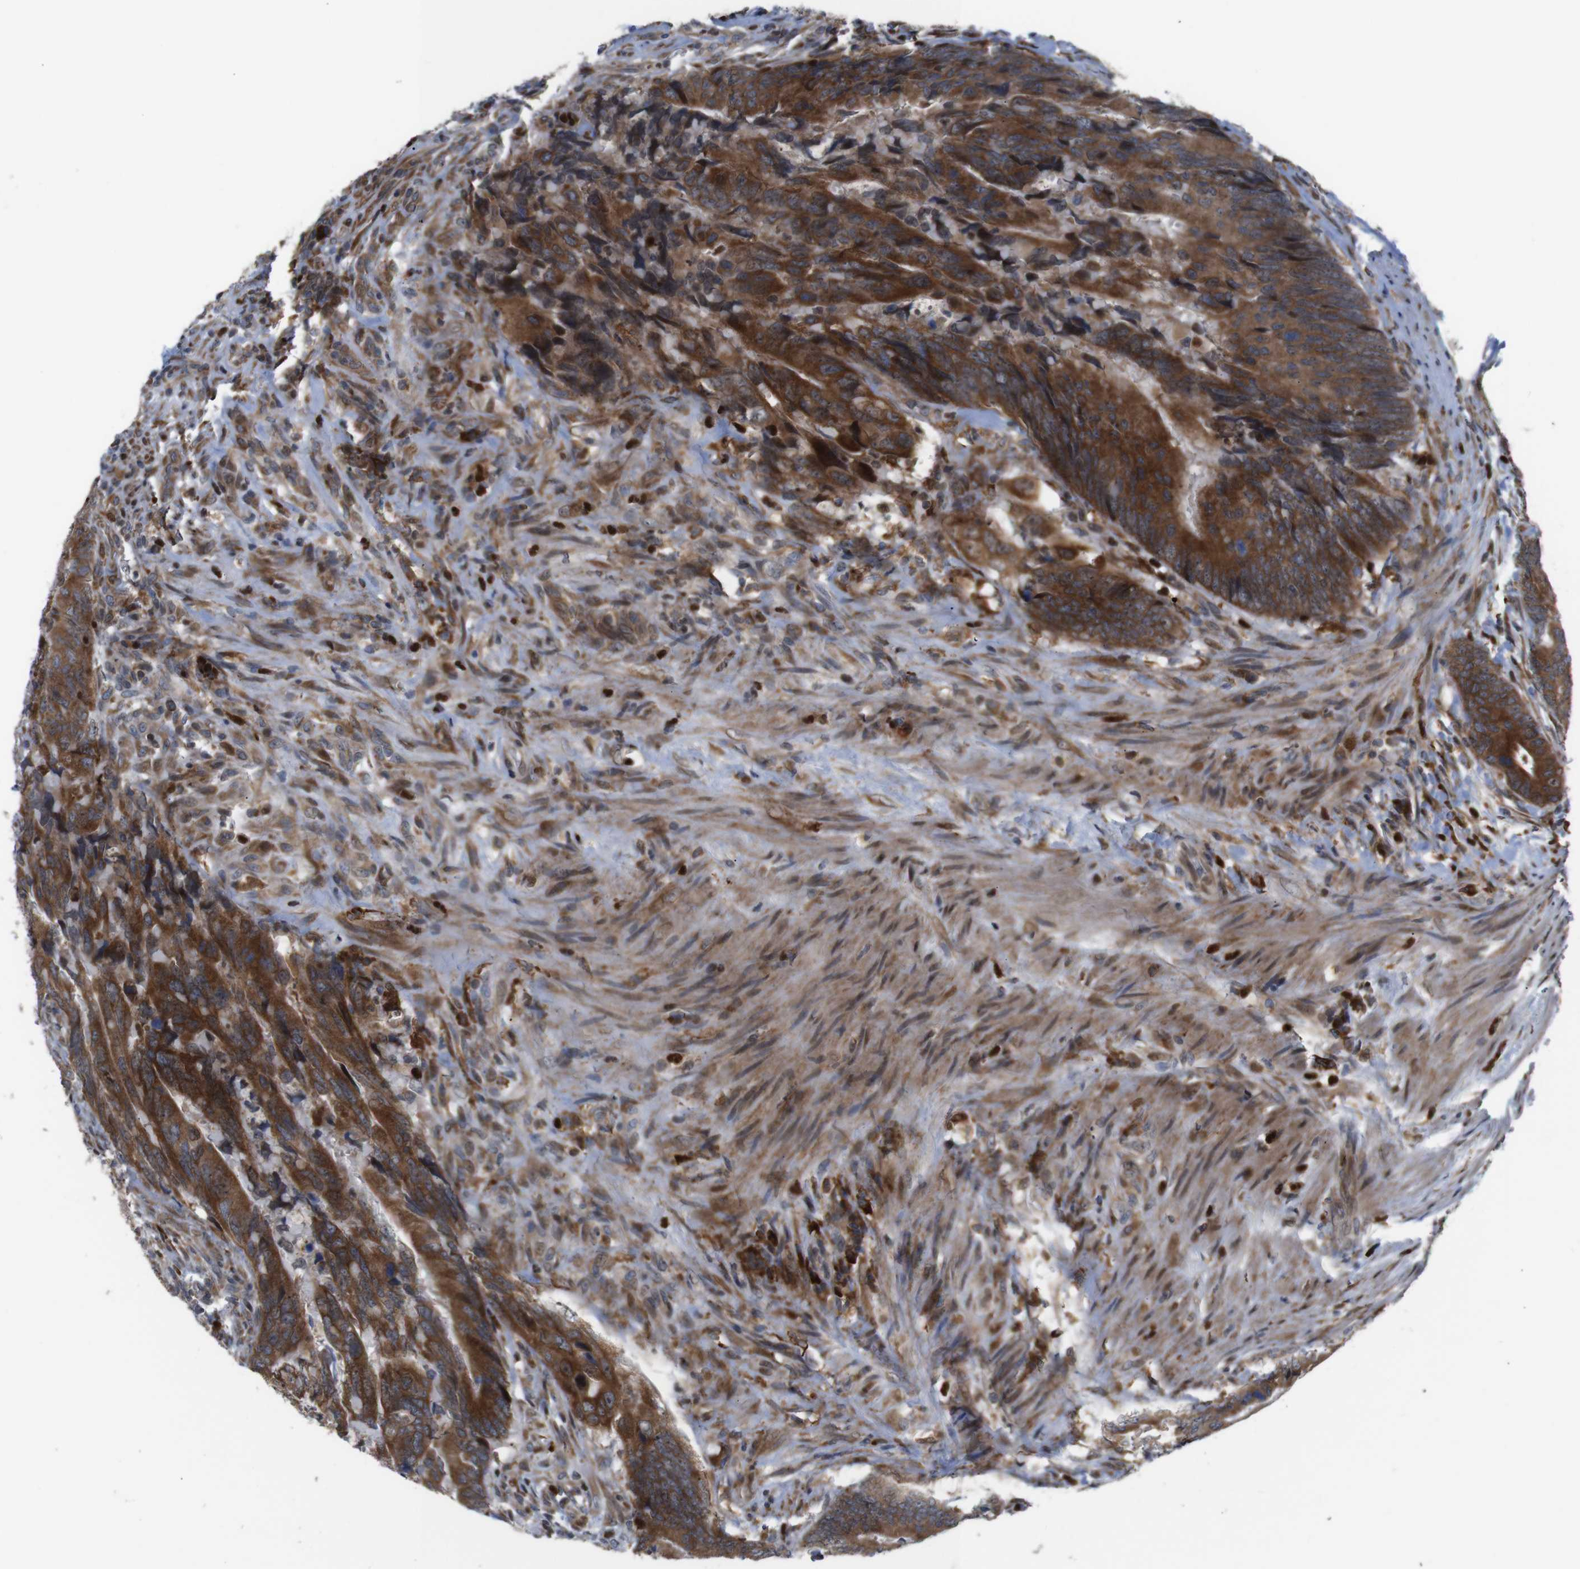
{"staining": {"intensity": "strong", "quantity": ">75%", "location": "cytoplasmic/membranous"}, "tissue": "colorectal cancer", "cell_type": "Tumor cells", "image_type": "cancer", "snomed": [{"axis": "morphology", "description": "Normal tissue, NOS"}, {"axis": "morphology", "description": "Adenocarcinoma, NOS"}, {"axis": "topography", "description": "Colon"}], "caption": "A high-resolution histopathology image shows IHC staining of colorectal adenocarcinoma, which demonstrates strong cytoplasmic/membranous staining in about >75% of tumor cells. (DAB (3,3'-diaminobenzidine) = brown stain, brightfield microscopy at high magnification).", "gene": "PTPN1", "patient": {"sex": "male", "age": 56}}